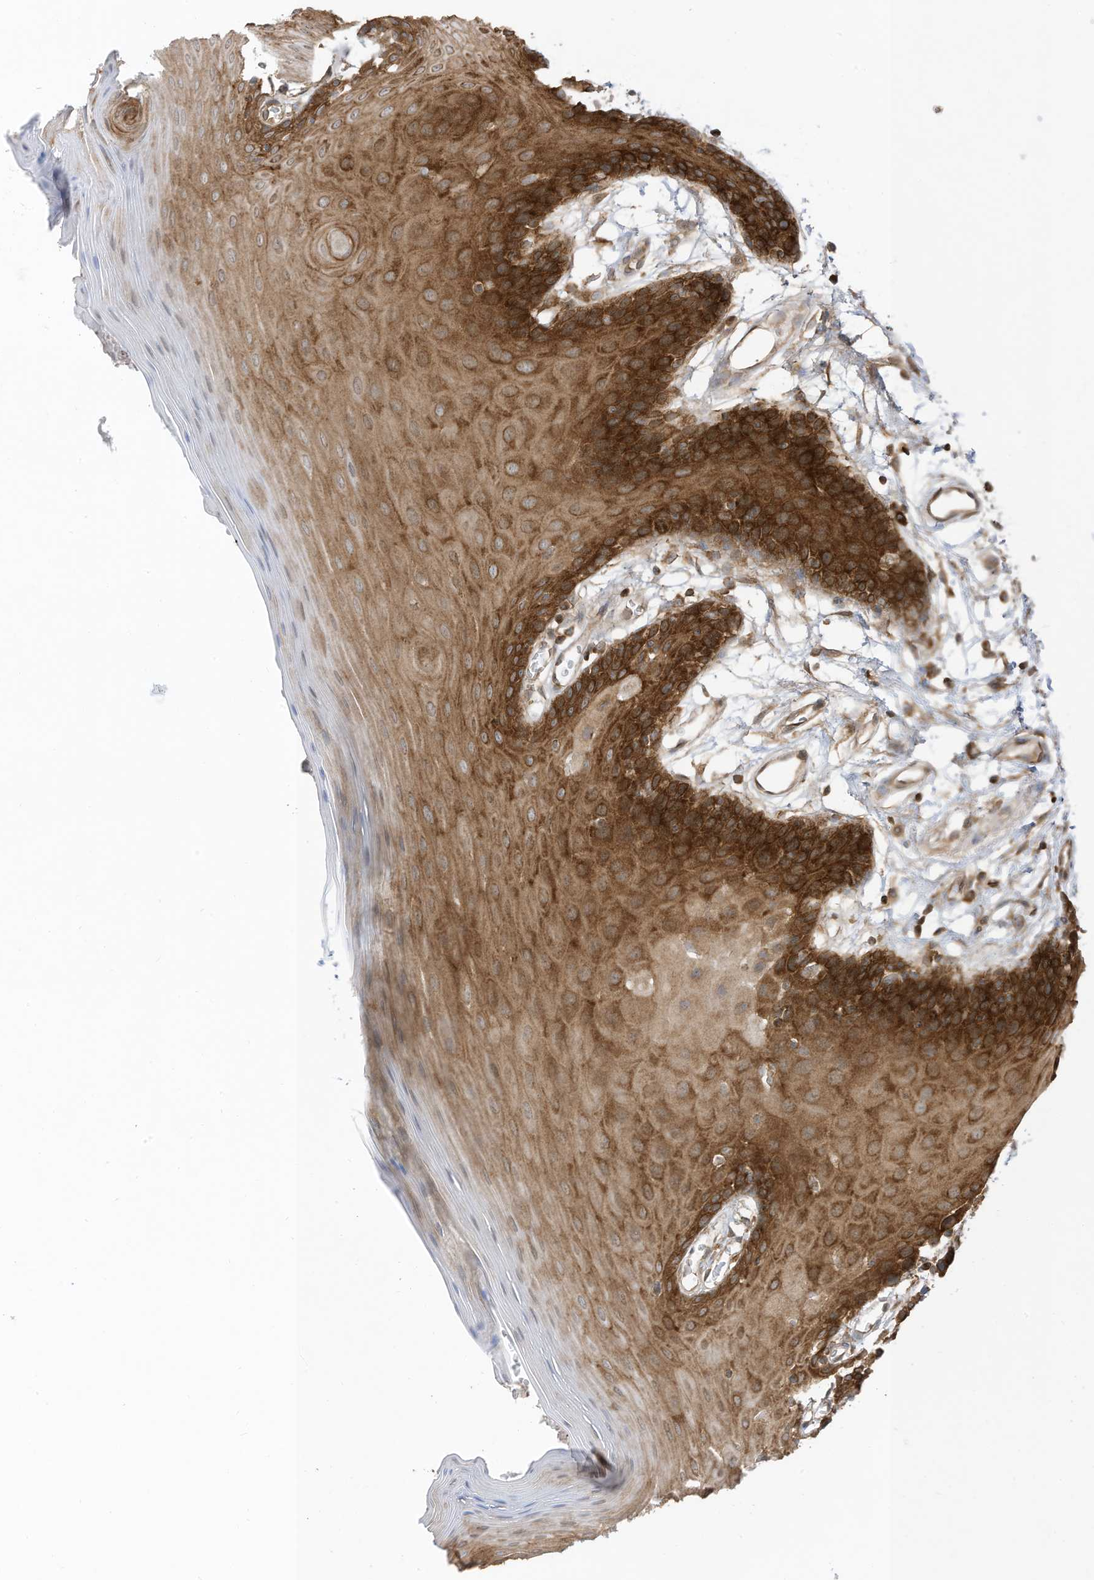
{"staining": {"intensity": "strong", "quantity": "25%-75%", "location": "cytoplasmic/membranous"}, "tissue": "oral mucosa", "cell_type": "Squamous epithelial cells", "image_type": "normal", "snomed": [{"axis": "morphology", "description": "Normal tissue, NOS"}, {"axis": "morphology", "description": "Squamous cell carcinoma, NOS"}, {"axis": "topography", "description": "Skeletal muscle"}, {"axis": "topography", "description": "Oral tissue"}, {"axis": "topography", "description": "Salivary gland"}, {"axis": "topography", "description": "Head-Neck"}], "caption": "IHC staining of benign oral mucosa, which demonstrates high levels of strong cytoplasmic/membranous staining in approximately 25%-75% of squamous epithelial cells indicating strong cytoplasmic/membranous protein positivity. The staining was performed using DAB (brown) for protein detection and nuclei were counterstained in hematoxylin (blue).", "gene": "REPS1", "patient": {"sex": "male", "age": 54}}